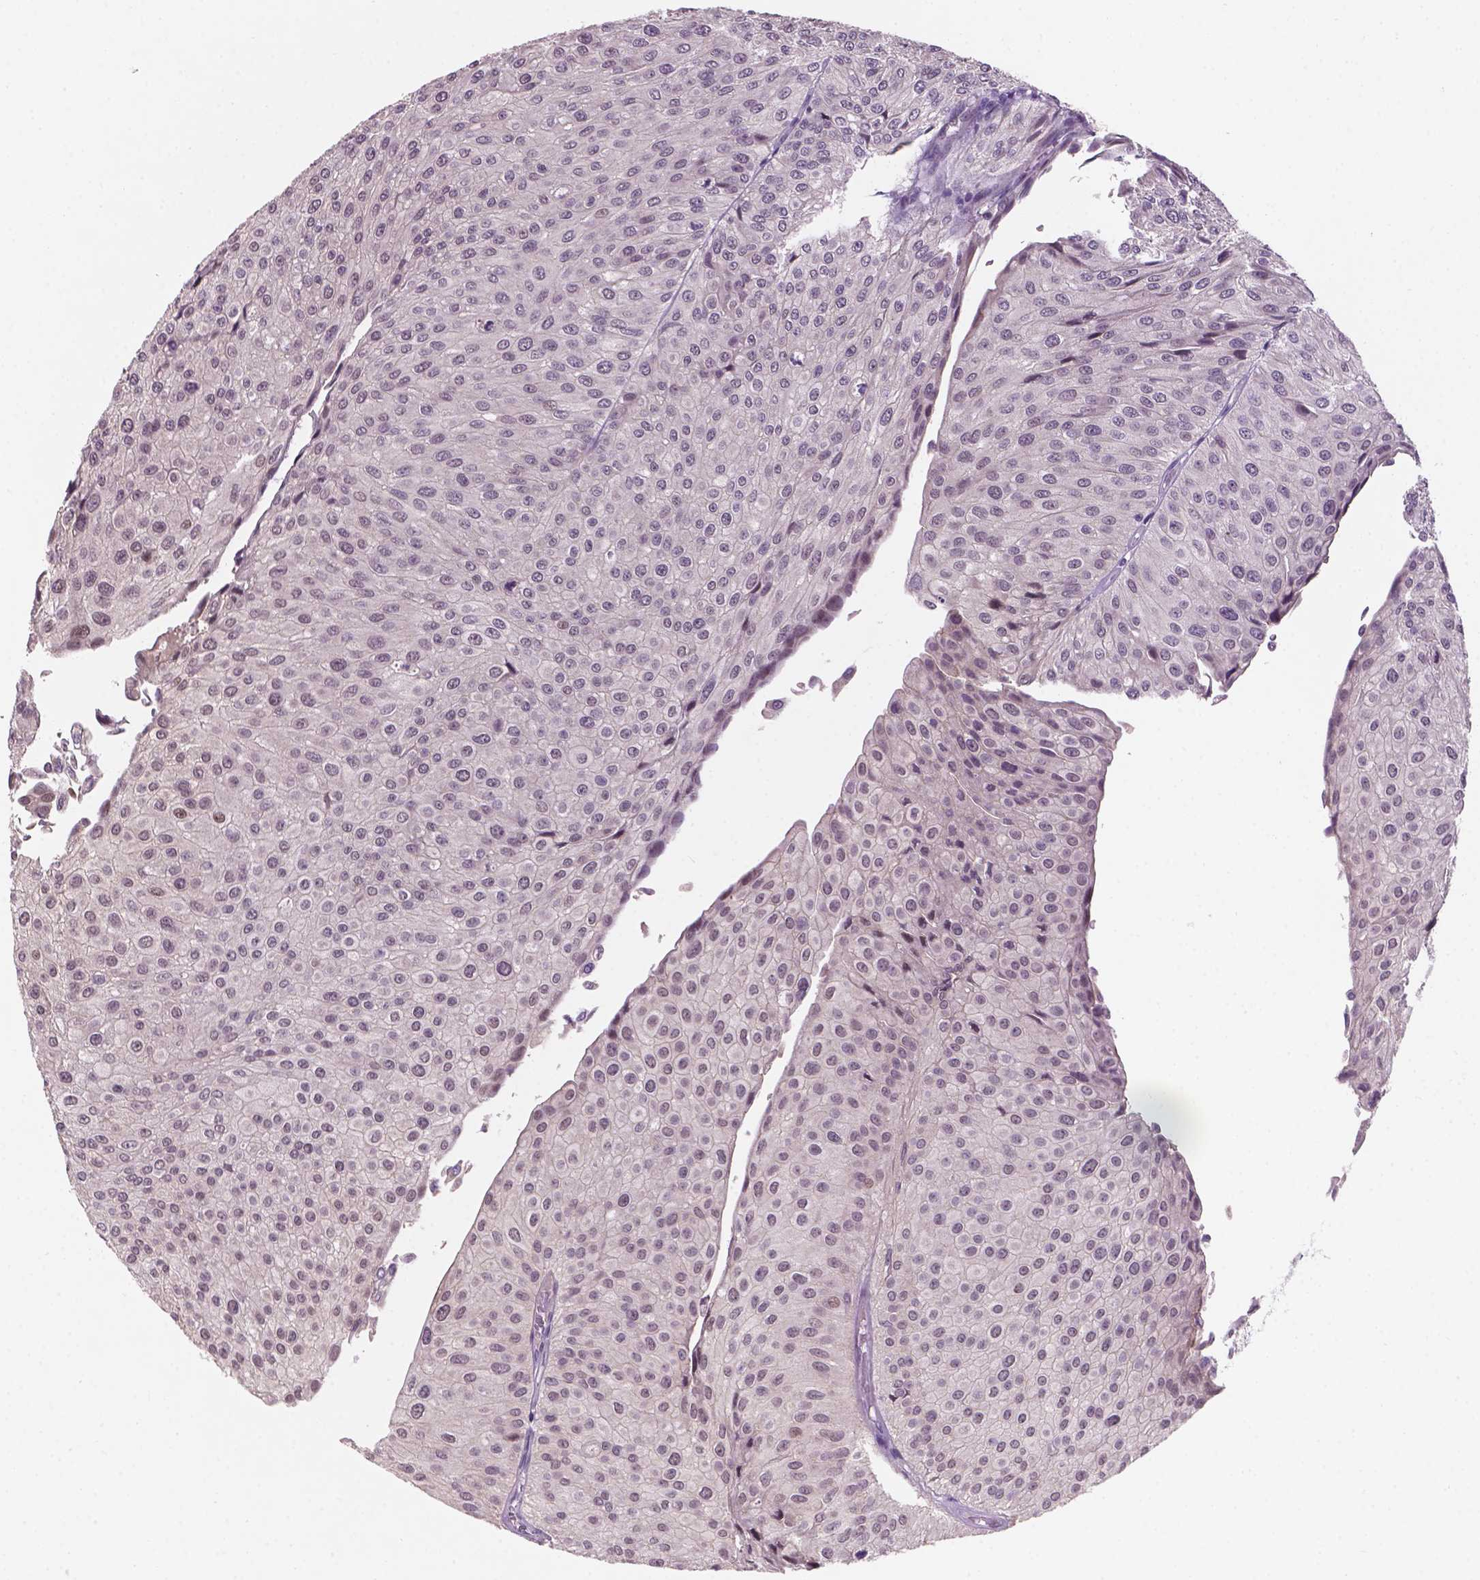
{"staining": {"intensity": "negative", "quantity": "none", "location": "none"}, "tissue": "urothelial cancer", "cell_type": "Tumor cells", "image_type": "cancer", "snomed": [{"axis": "morphology", "description": "Urothelial carcinoma, NOS"}, {"axis": "topography", "description": "Urinary bladder"}], "caption": "Tumor cells are negative for brown protein staining in urothelial cancer.", "gene": "GXYLT2", "patient": {"sex": "male", "age": 67}}